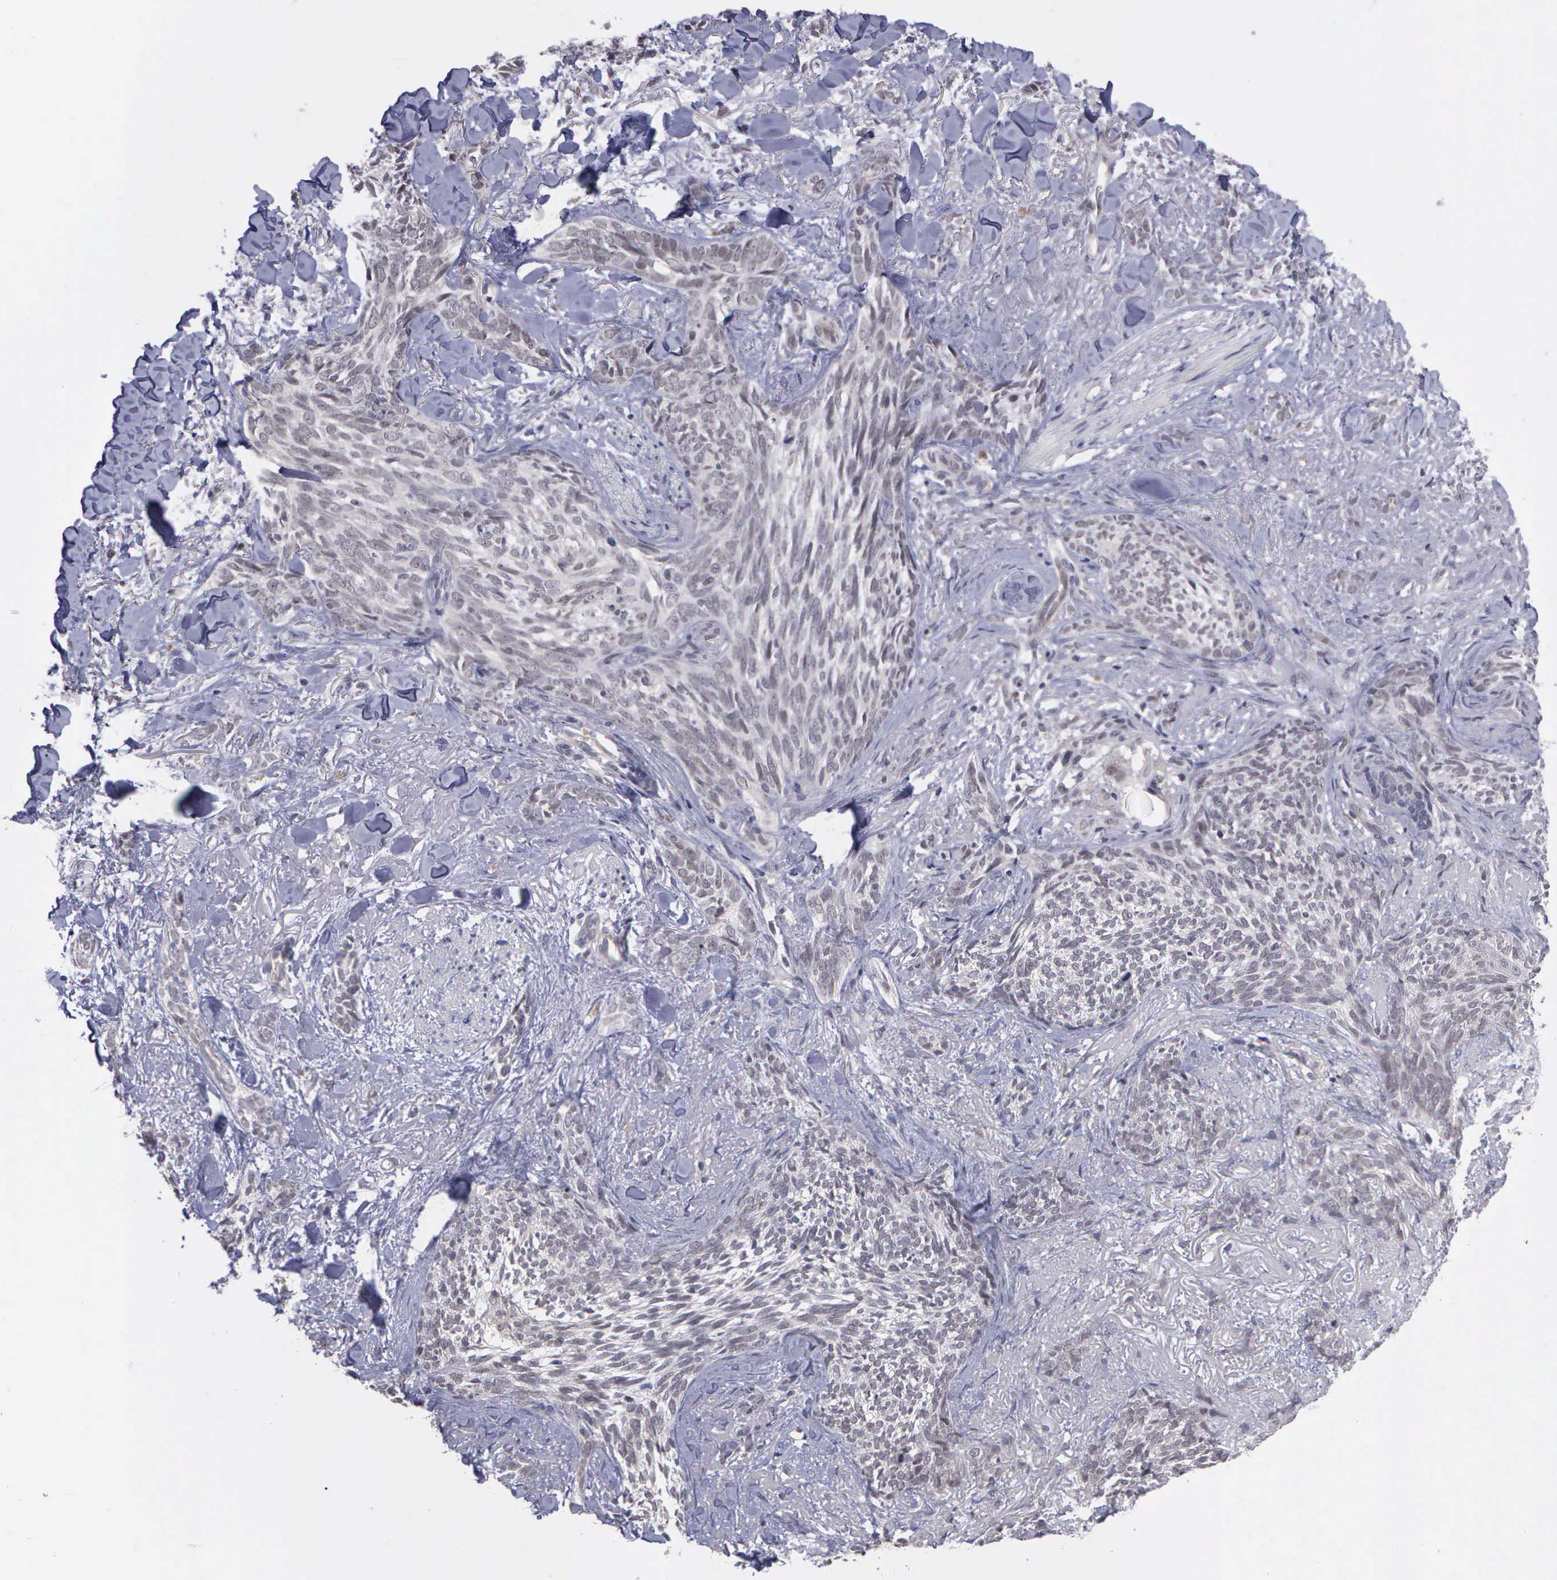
{"staining": {"intensity": "weak", "quantity": "<25%", "location": "nuclear"}, "tissue": "skin cancer", "cell_type": "Tumor cells", "image_type": "cancer", "snomed": [{"axis": "morphology", "description": "Basal cell carcinoma"}, {"axis": "topography", "description": "Skin"}], "caption": "This is an immunohistochemistry photomicrograph of skin cancer. There is no positivity in tumor cells.", "gene": "MAP3K9", "patient": {"sex": "female", "age": 81}}